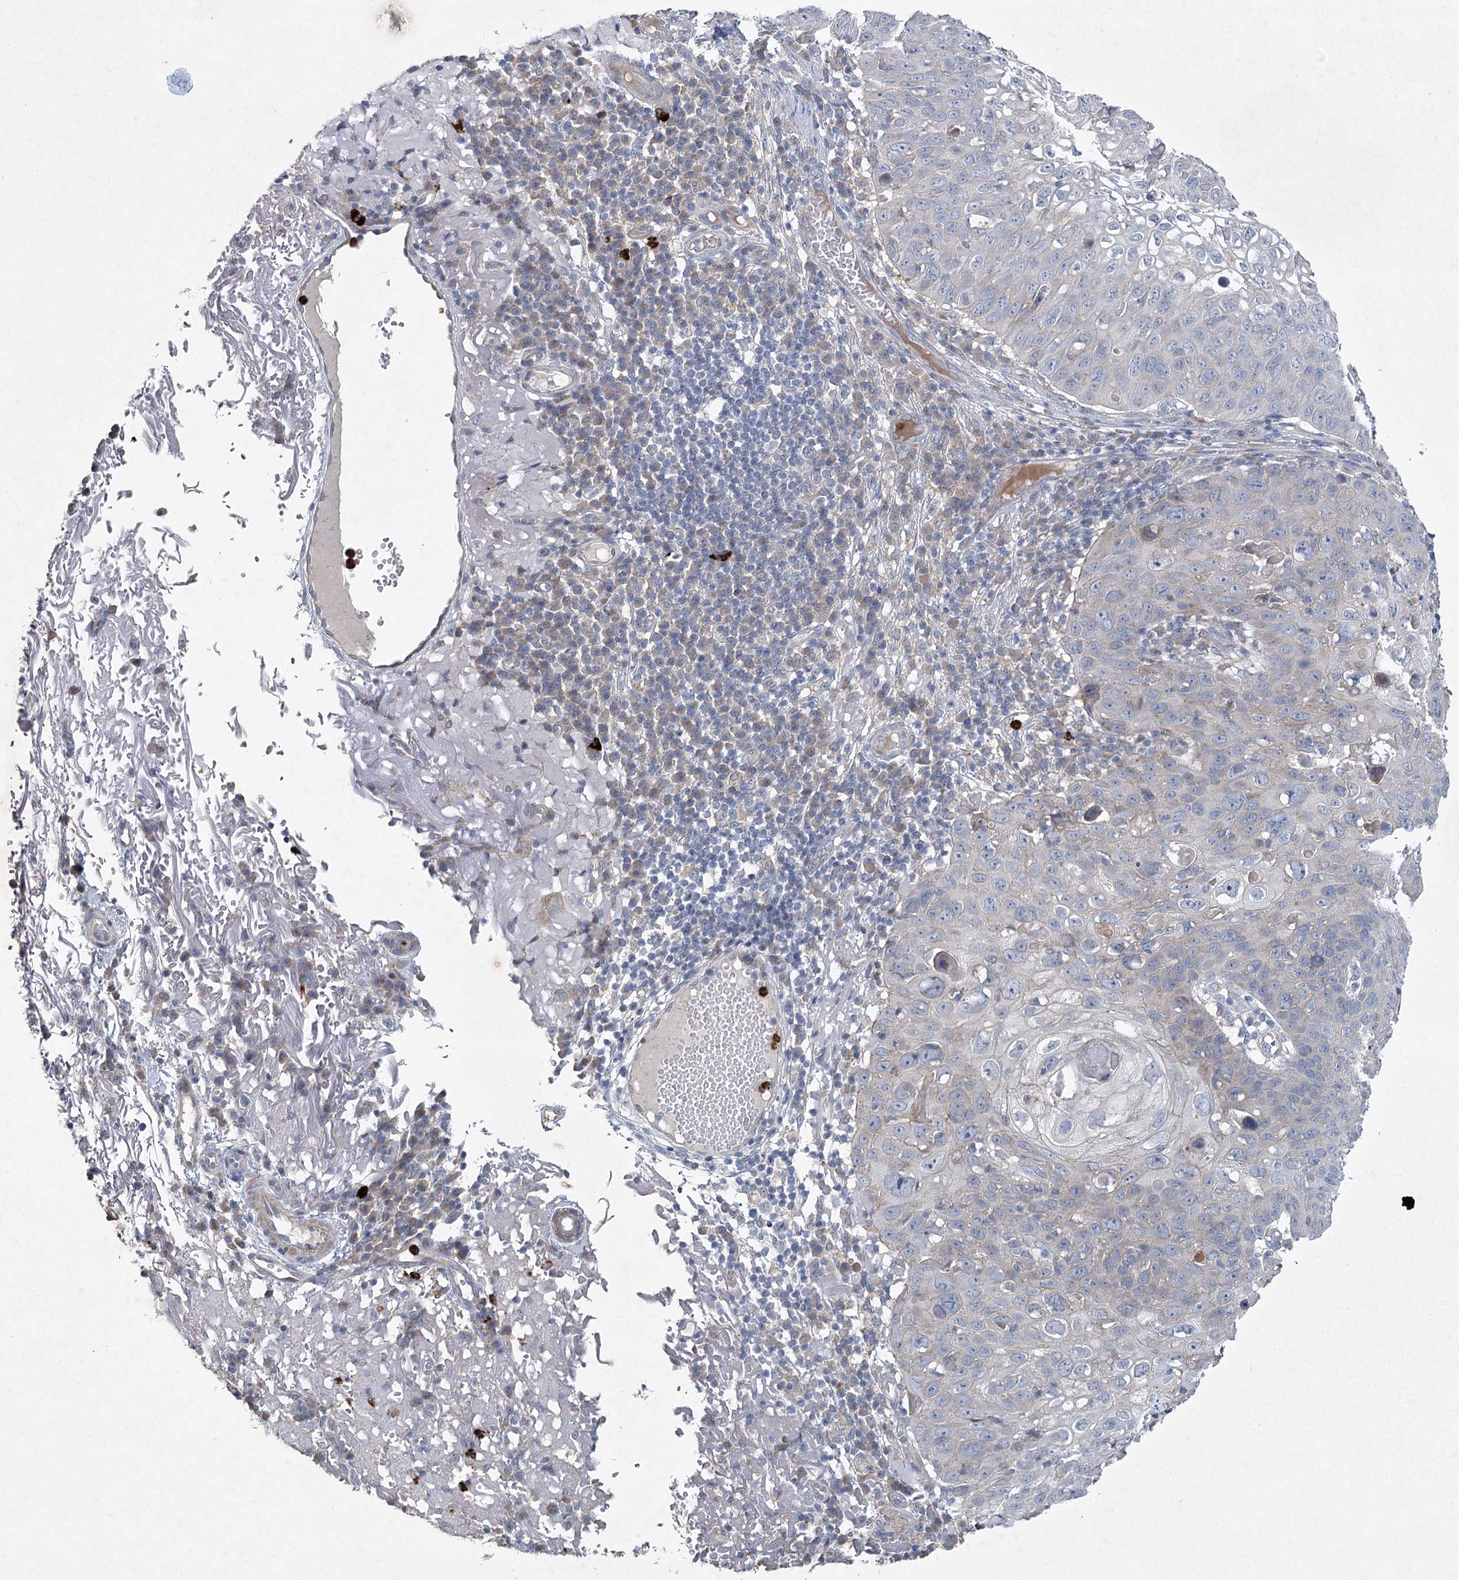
{"staining": {"intensity": "negative", "quantity": "none", "location": "none"}, "tissue": "skin cancer", "cell_type": "Tumor cells", "image_type": "cancer", "snomed": [{"axis": "morphology", "description": "Squamous cell carcinoma, NOS"}, {"axis": "topography", "description": "Skin"}], "caption": "Tumor cells show no significant protein staining in skin cancer. (DAB (3,3'-diaminobenzidine) immunohistochemistry (IHC), high magnification).", "gene": "PLA2G12A", "patient": {"sex": "female", "age": 90}}